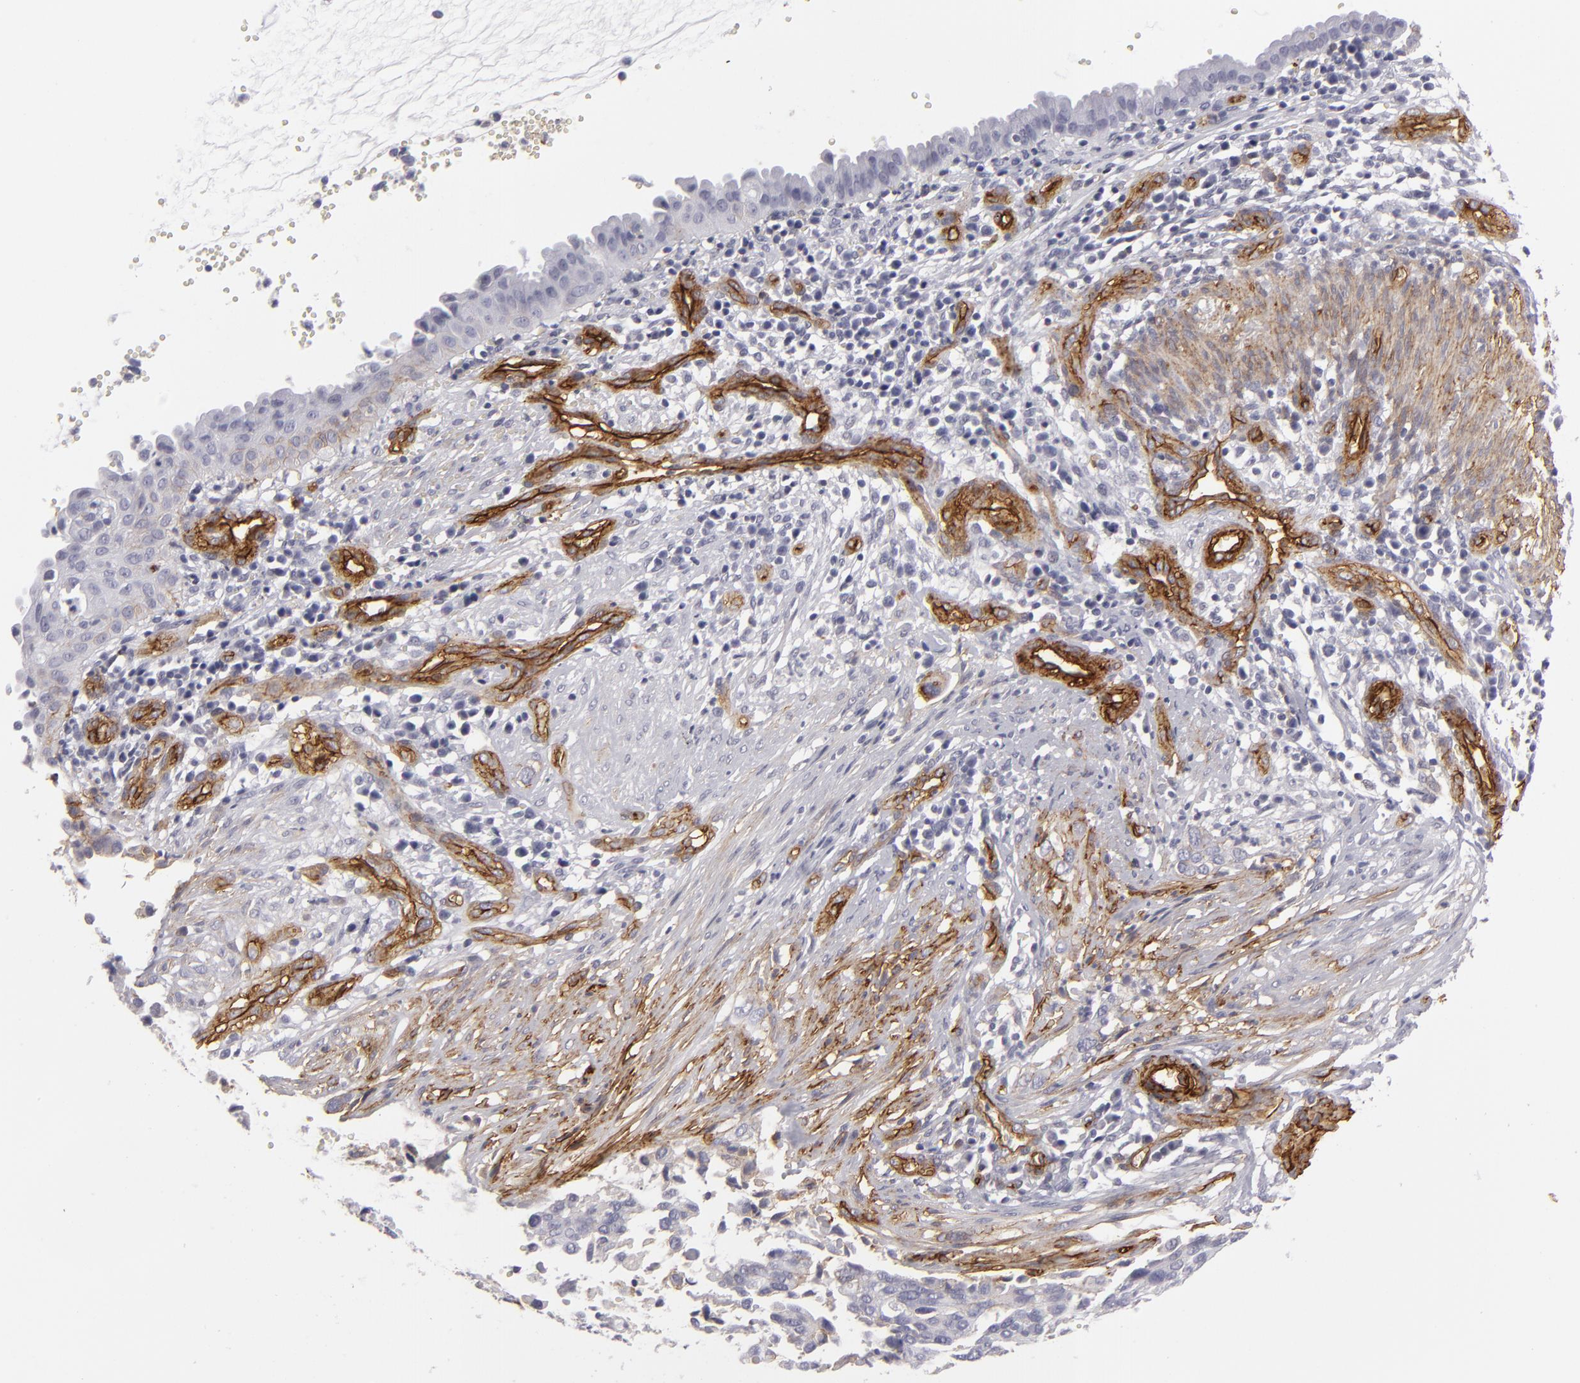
{"staining": {"intensity": "weak", "quantity": "25%-75%", "location": "cytoplasmic/membranous"}, "tissue": "cervical cancer", "cell_type": "Tumor cells", "image_type": "cancer", "snomed": [{"axis": "morphology", "description": "Normal tissue, NOS"}, {"axis": "morphology", "description": "Squamous cell carcinoma, NOS"}, {"axis": "topography", "description": "Cervix"}], "caption": "DAB immunohistochemical staining of human cervical squamous cell carcinoma exhibits weak cytoplasmic/membranous protein staining in about 25%-75% of tumor cells.", "gene": "MCAM", "patient": {"sex": "female", "age": 45}}